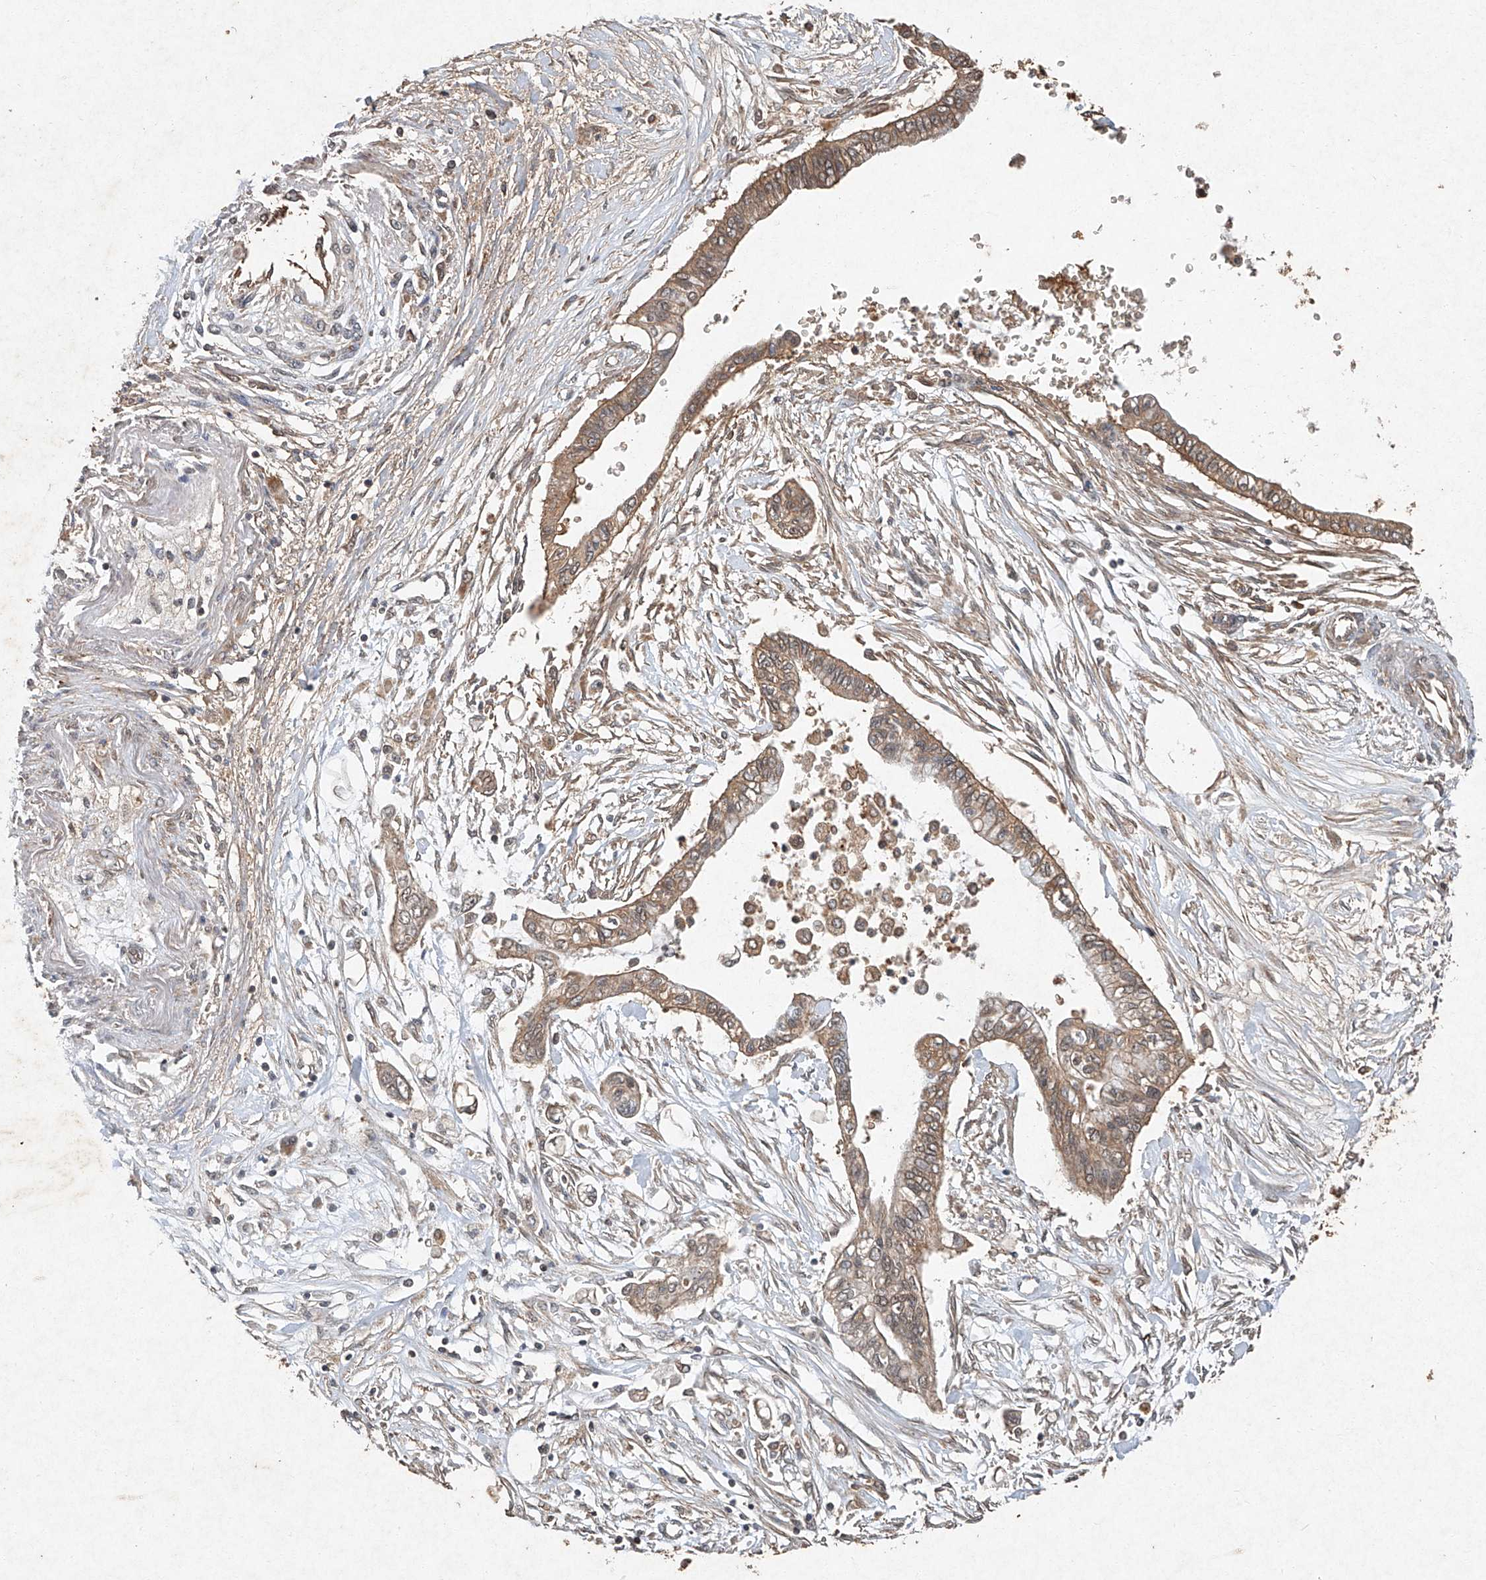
{"staining": {"intensity": "weak", "quantity": ">75%", "location": "cytoplasmic/membranous"}, "tissue": "pancreatic cancer", "cell_type": "Tumor cells", "image_type": "cancer", "snomed": [{"axis": "morphology", "description": "Adenocarcinoma, NOS"}, {"axis": "topography", "description": "Pancreas"}], "caption": "Pancreatic cancer (adenocarcinoma) was stained to show a protein in brown. There is low levels of weak cytoplasmic/membranous positivity in about >75% of tumor cells.", "gene": "STK3", "patient": {"sex": "female", "age": 77}}